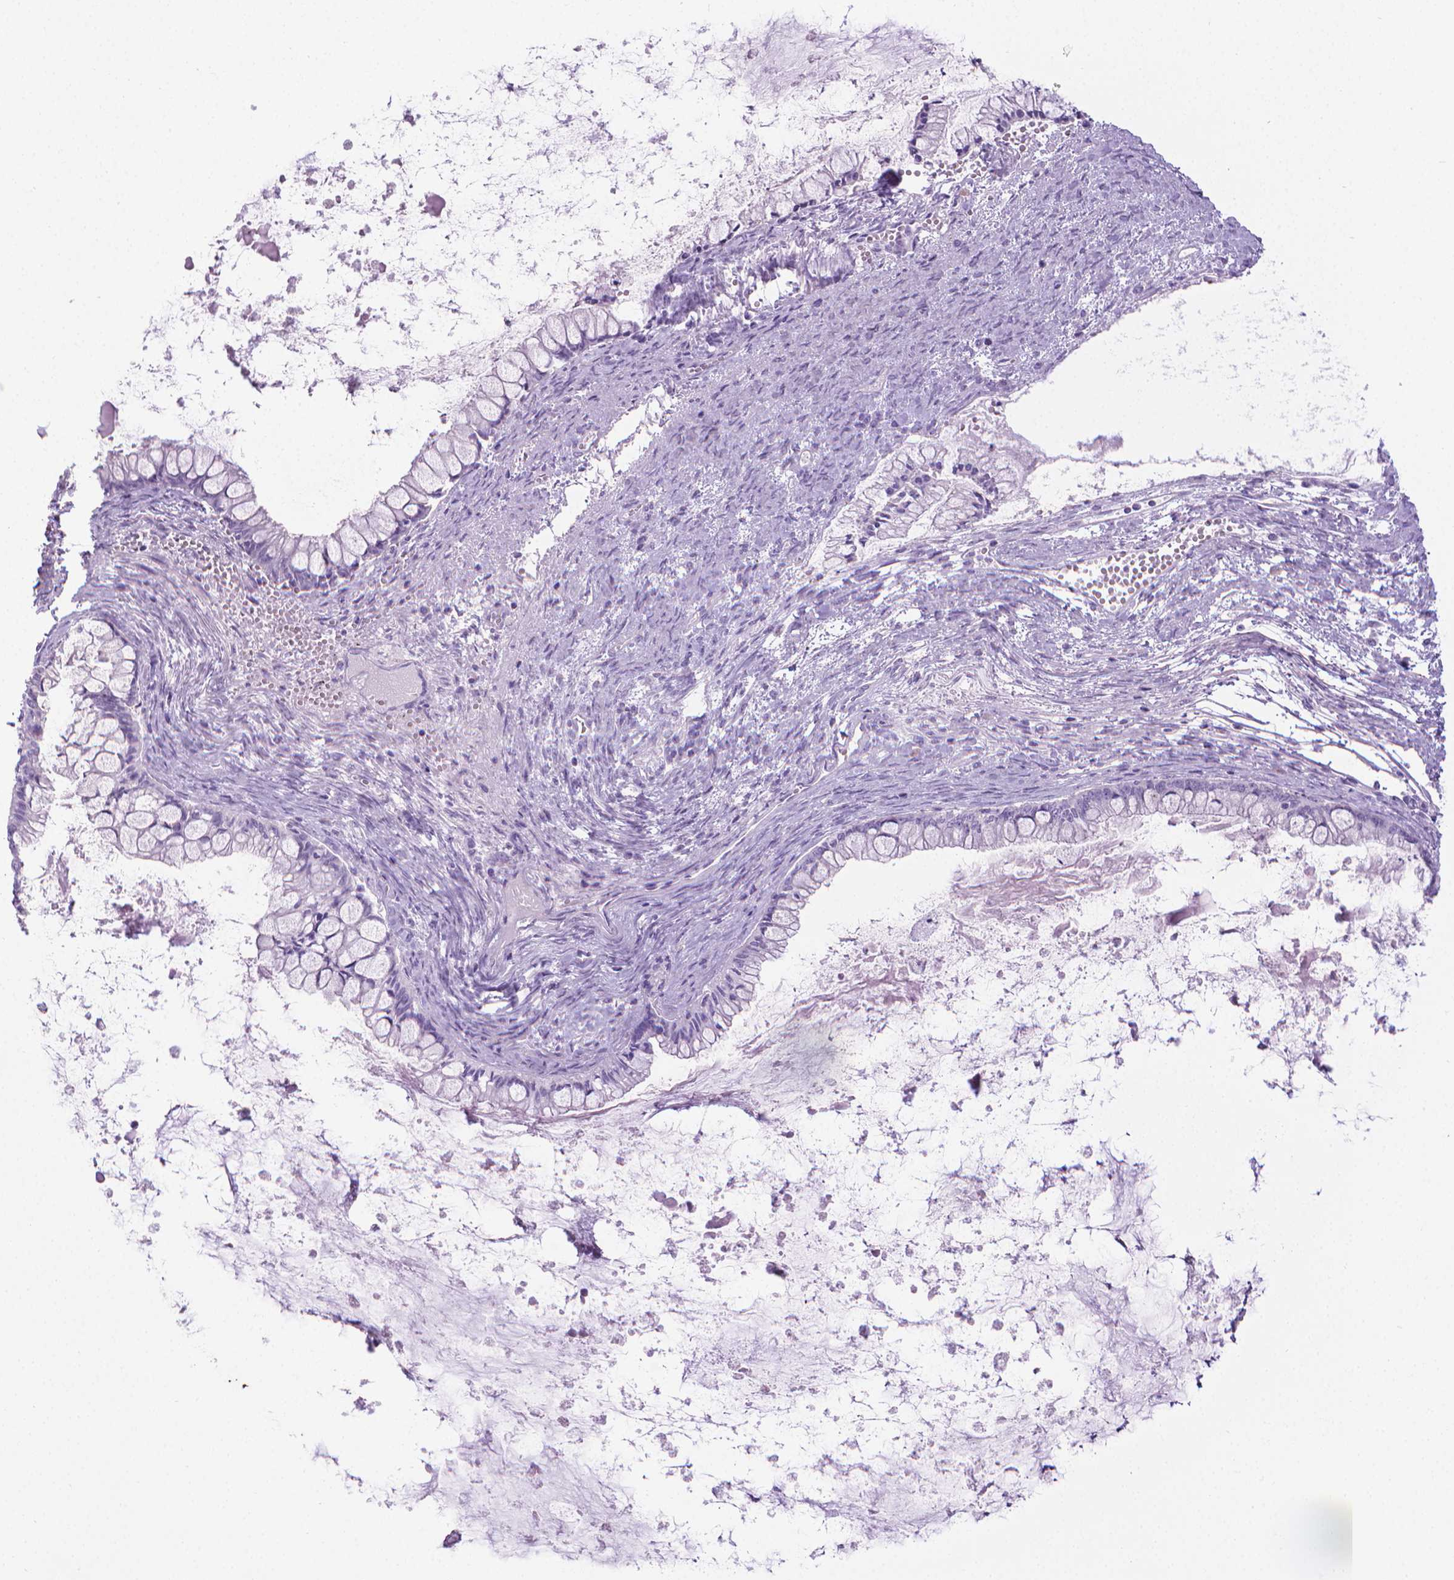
{"staining": {"intensity": "negative", "quantity": "none", "location": "none"}, "tissue": "ovarian cancer", "cell_type": "Tumor cells", "image_type": "cancer", "snomed": [{"axis": "morphology", "description": "Cystadenocarcinoma, mucinous, NOS"}, {"axis": "topography", "description": "Ovary"}], "caption": "Immunohistochemical staining of ovarian cancer (mucinous cystadenocarcinoma) displays no significant expression in tumor cells. (Brightfield microscopy of DAB immunohistochemistry at high magnification).", "gene": "SPAG6", "patient": {"sex": "female", "age": 67}}